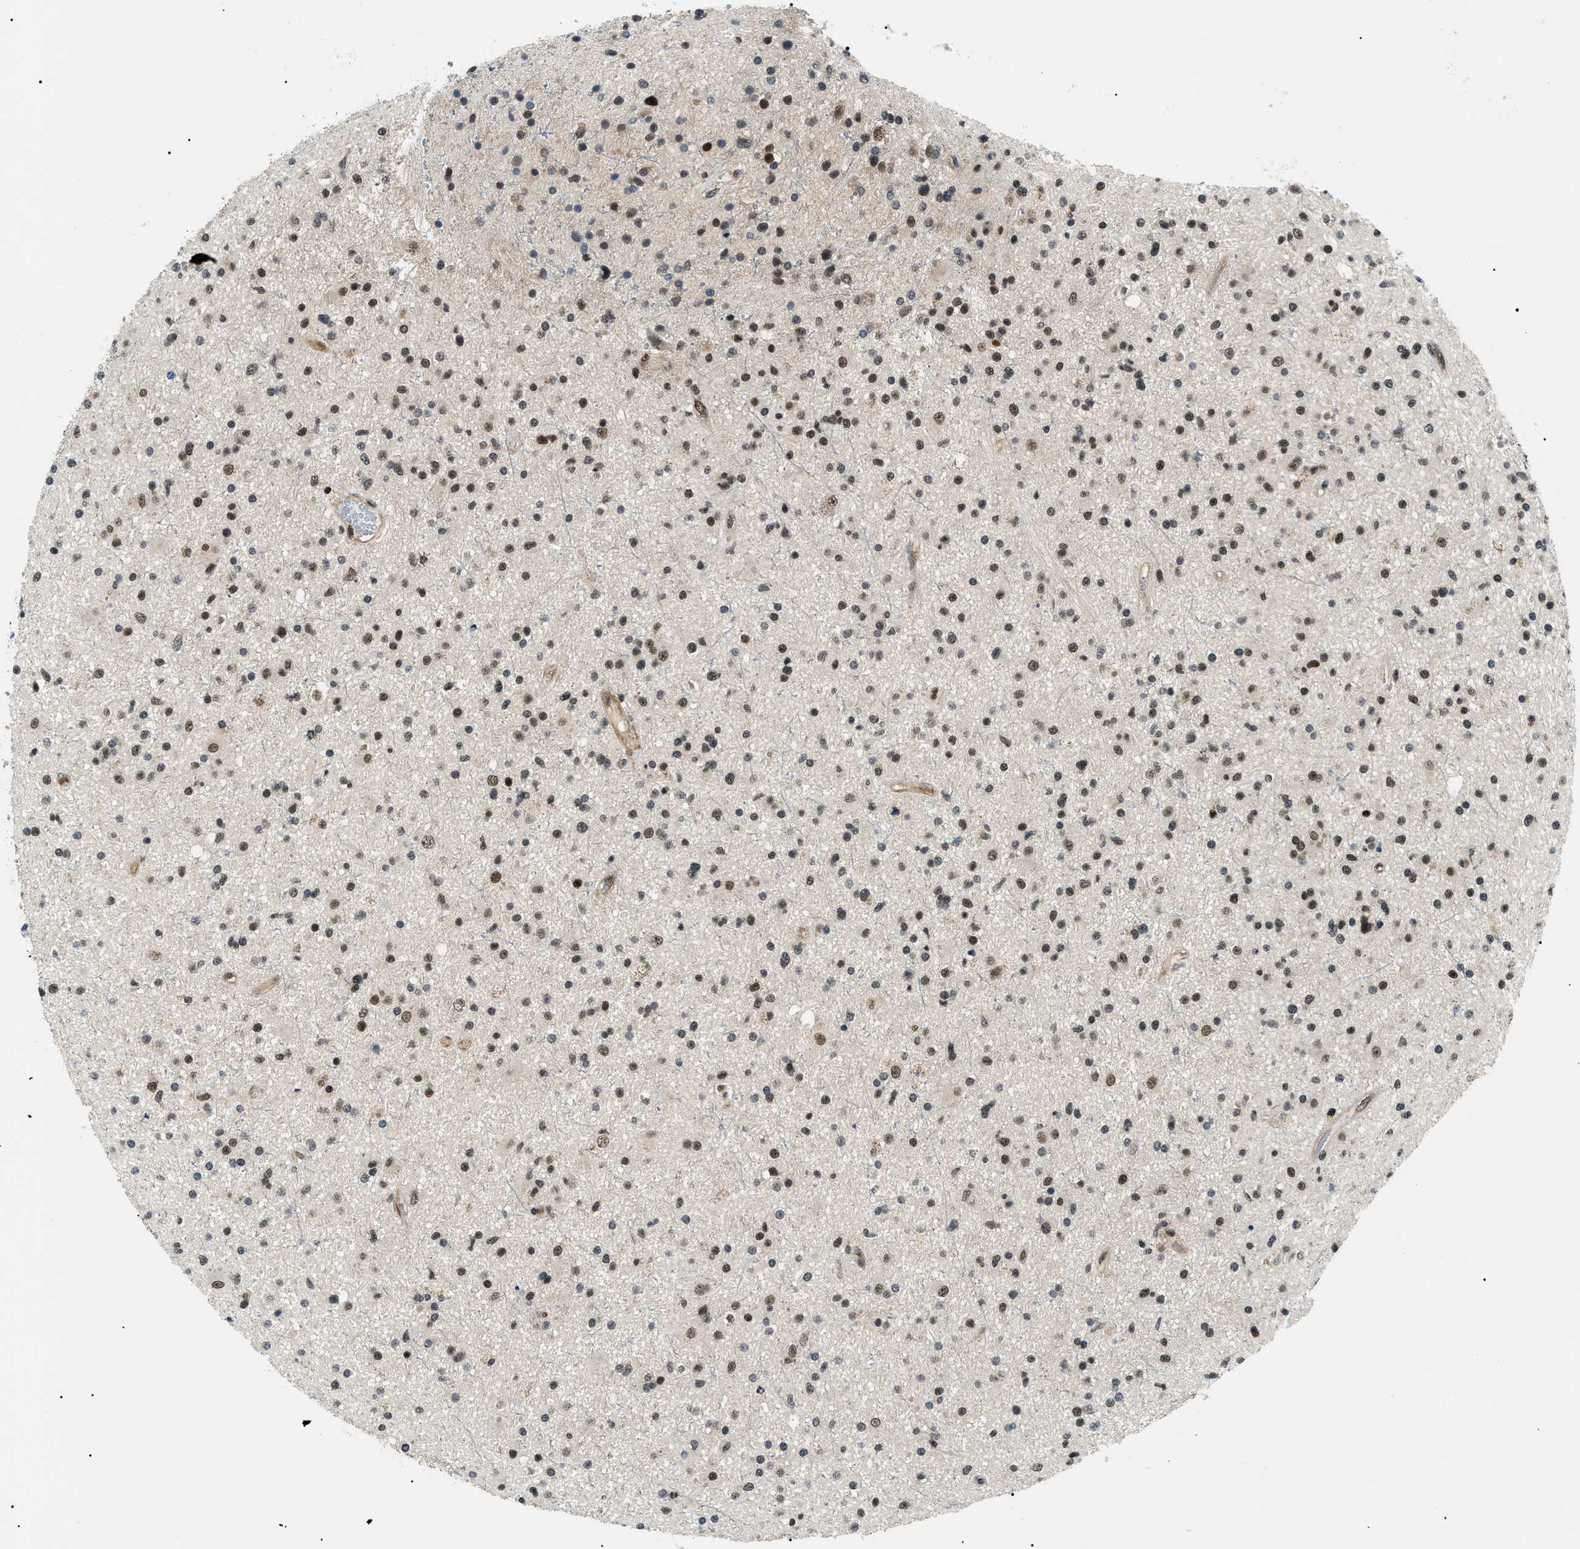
{"staining": {"intensity": "strong", "quantity": ">75%", "location": "nuclear"}, "tissue": "glioma", "cell_type": "Tumor cells", "image_type": "cancer", "snomed": [{"axis": "morphology", "description": "Glioma, malignant, High grade"}, {"axis": "topography", "description": "Brain"}], "caption": "A histopathology image of human malignant glioma (high-grade) stained for a protein reveals strong nuclear brown staining in tumor cells.", "gene": "RBM15", "patient": {"sex": "male", "age": 33}}